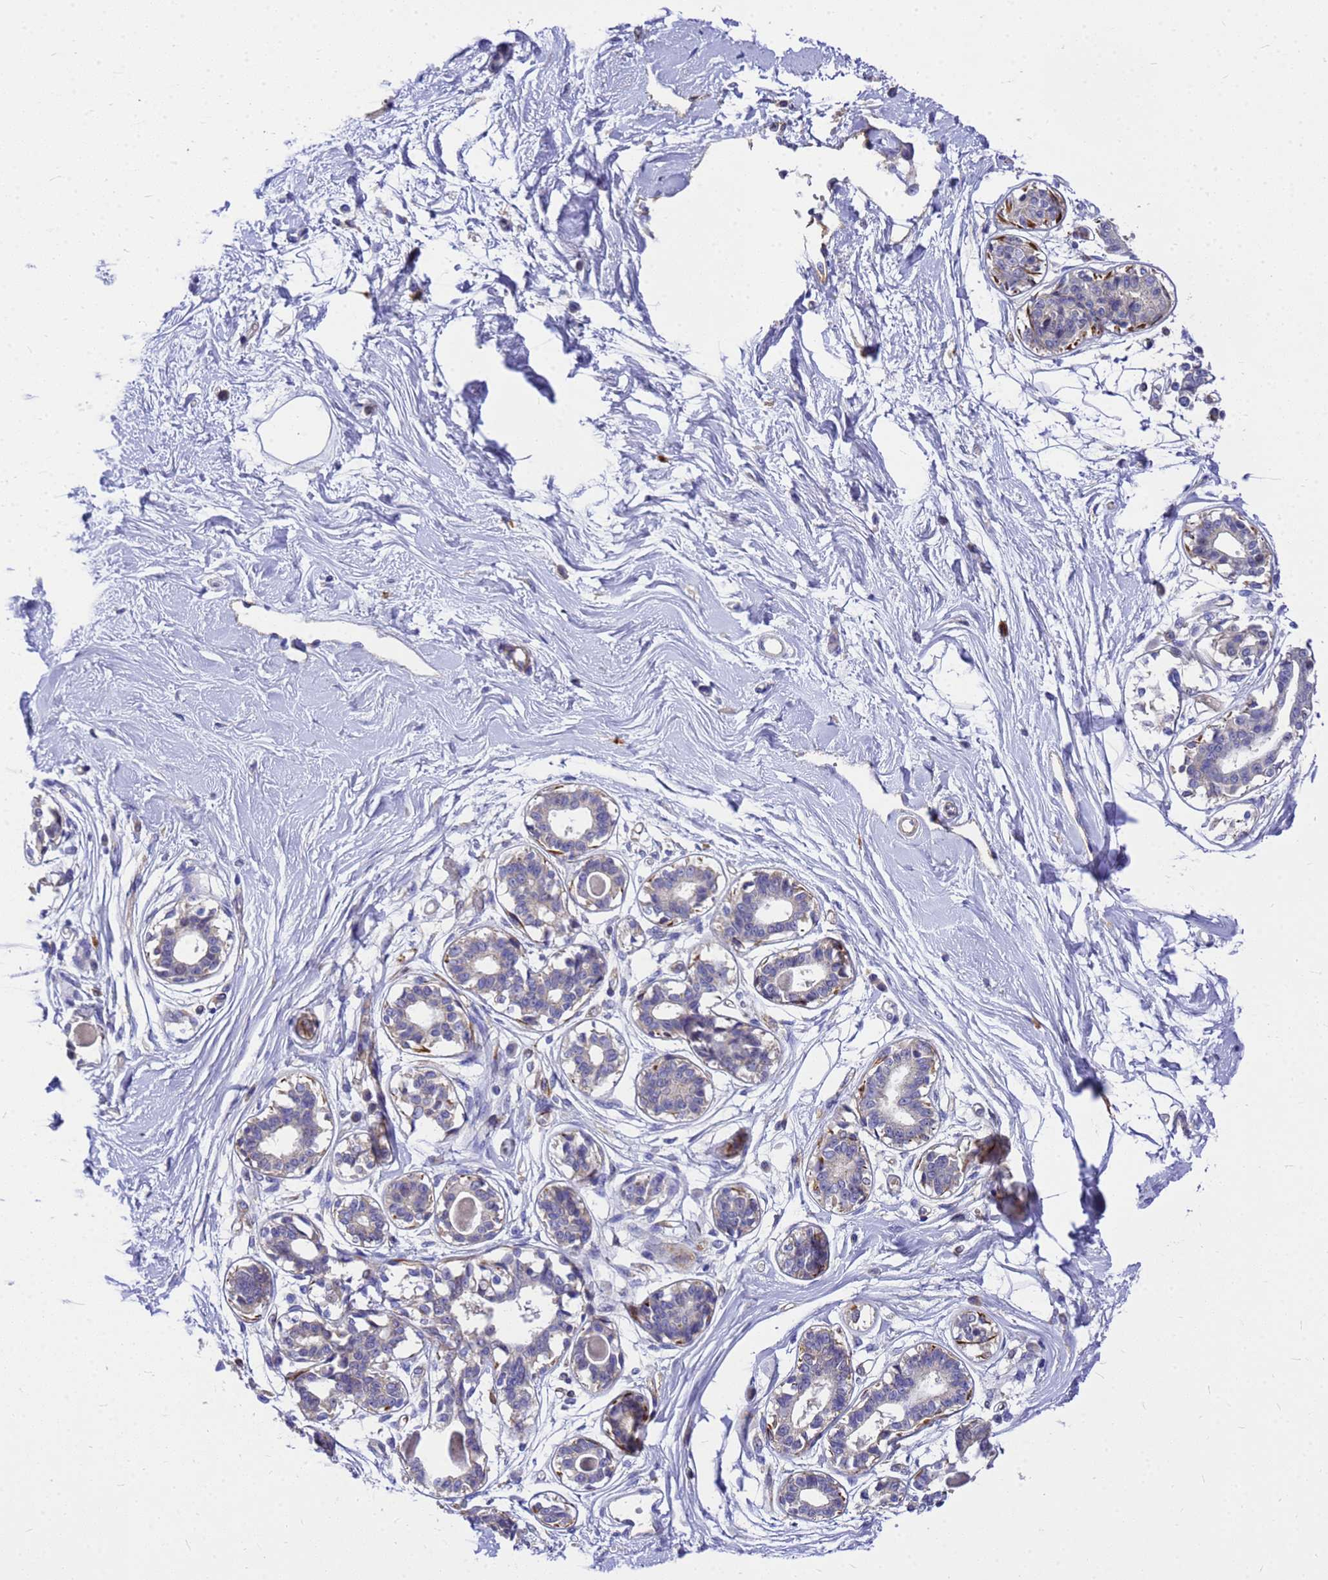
{"staining": {"intensity": "negative", "quantity": "none", "location": "none"}, "tissue": "breast", "cell_type": "Adipocytes", "image_type": "normal", "snomed": [{"axis": "morphology", "description": "Normal tissue, NOS"}, {"axis": "topography", "description": "Breast"}], "caption": "The micrograph shows no significant staining in adipocytes of breast.", "gene": "POP7", "patient": {"sex": "female", "age": 45}}